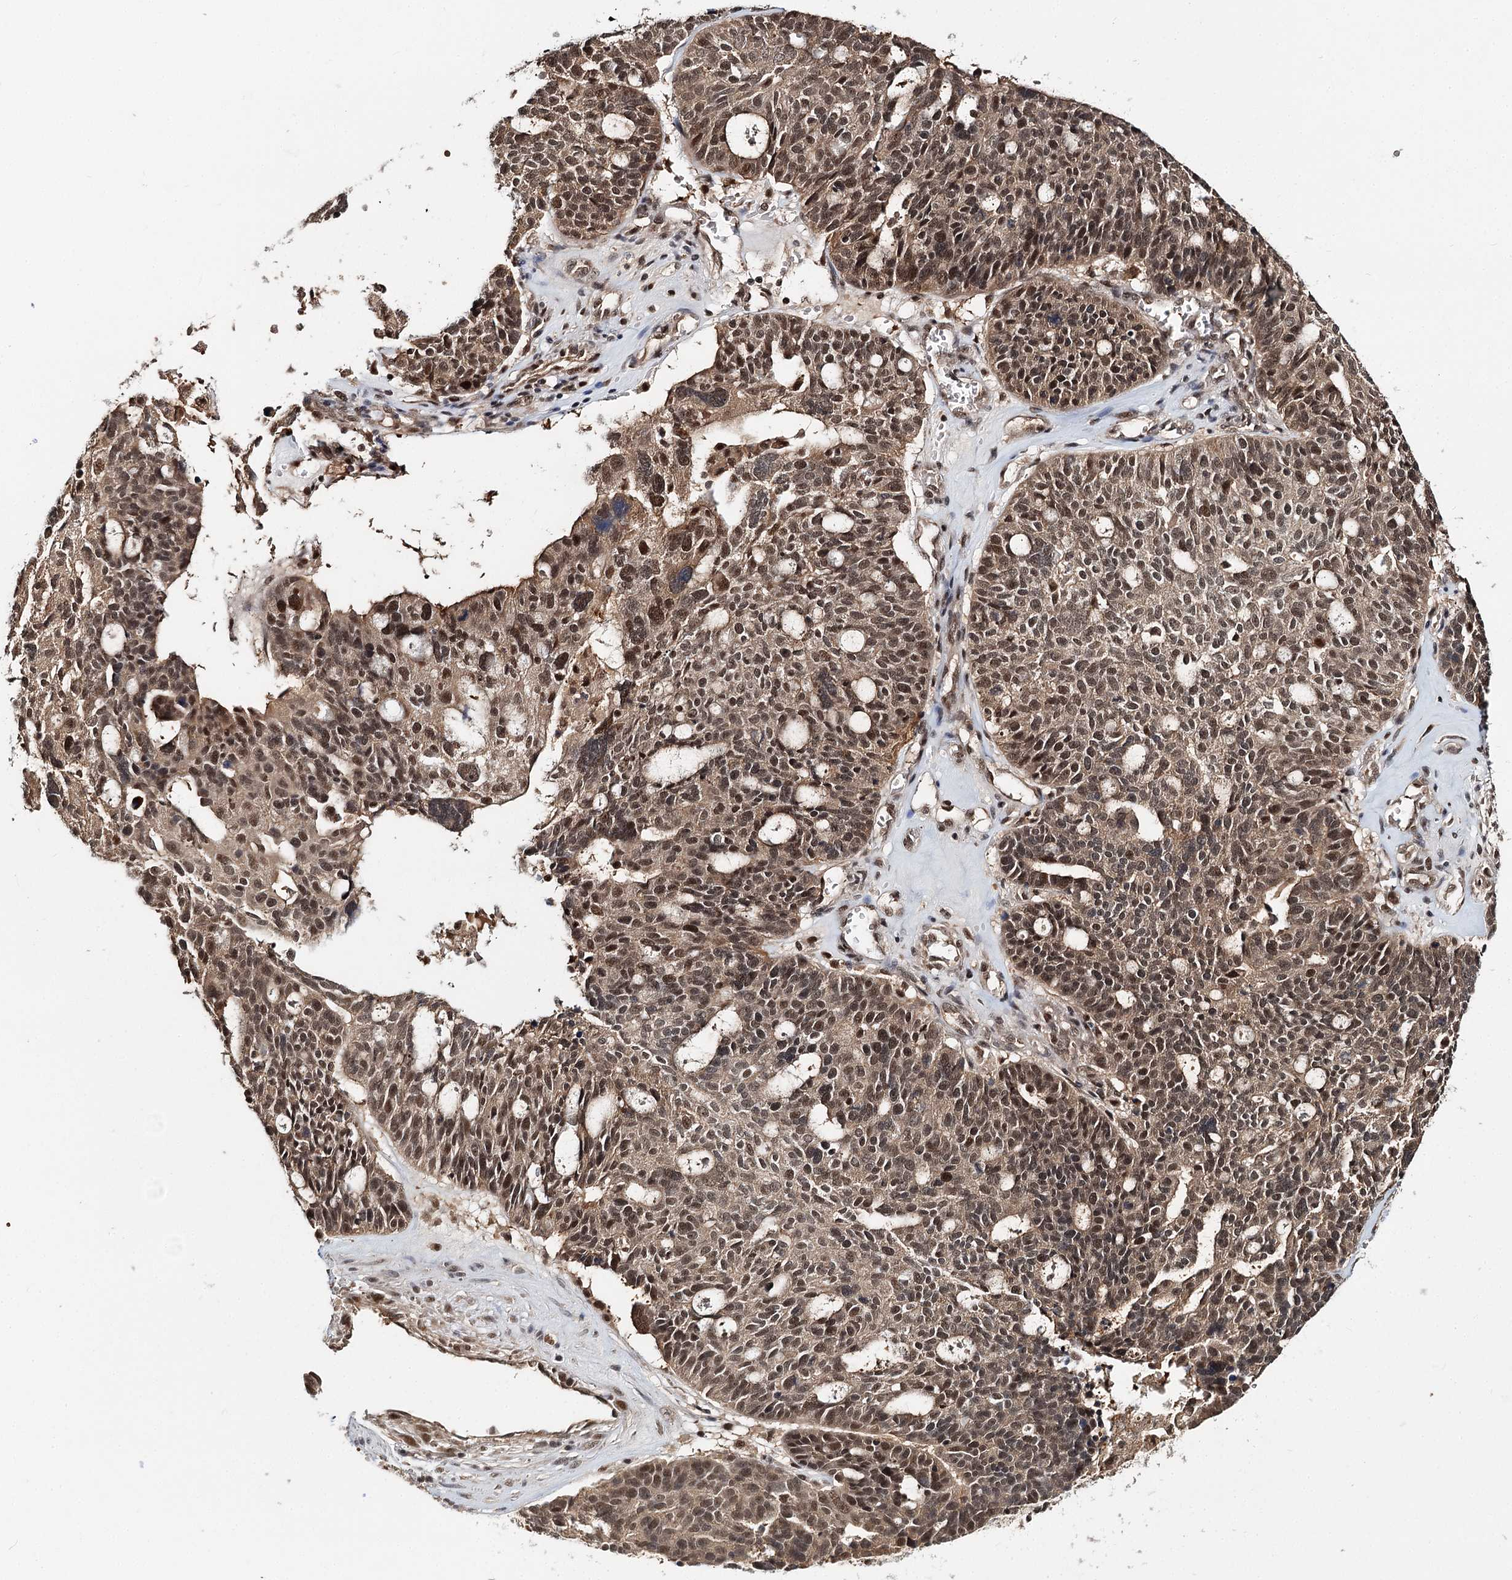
{"staining": {"intensity": "moderate", "quantity": ">75%", "location": "nuclear"}, "tissue": "ovarian cancer", "cell_type": "Tumor cells", "image_type": "cancer", "snomed": [{"axis": "morphology", "description": "Cystadenocarcinoma, serous, NOS"}, {"axis": "topography", "description": "Ovary"}], "caption": "Ovarian serous cystadenocarcinoma stained for a protein shows moderate nuclear positivity in tumor cells. (Stains: DAB (3,3'-diaminobenzidine) in brown, nuclei in blue, Microscopy: brightfield microscopy at high magnification).", "gene": "N6AMT1", "patient": {"sex": "female", "age": 59}}